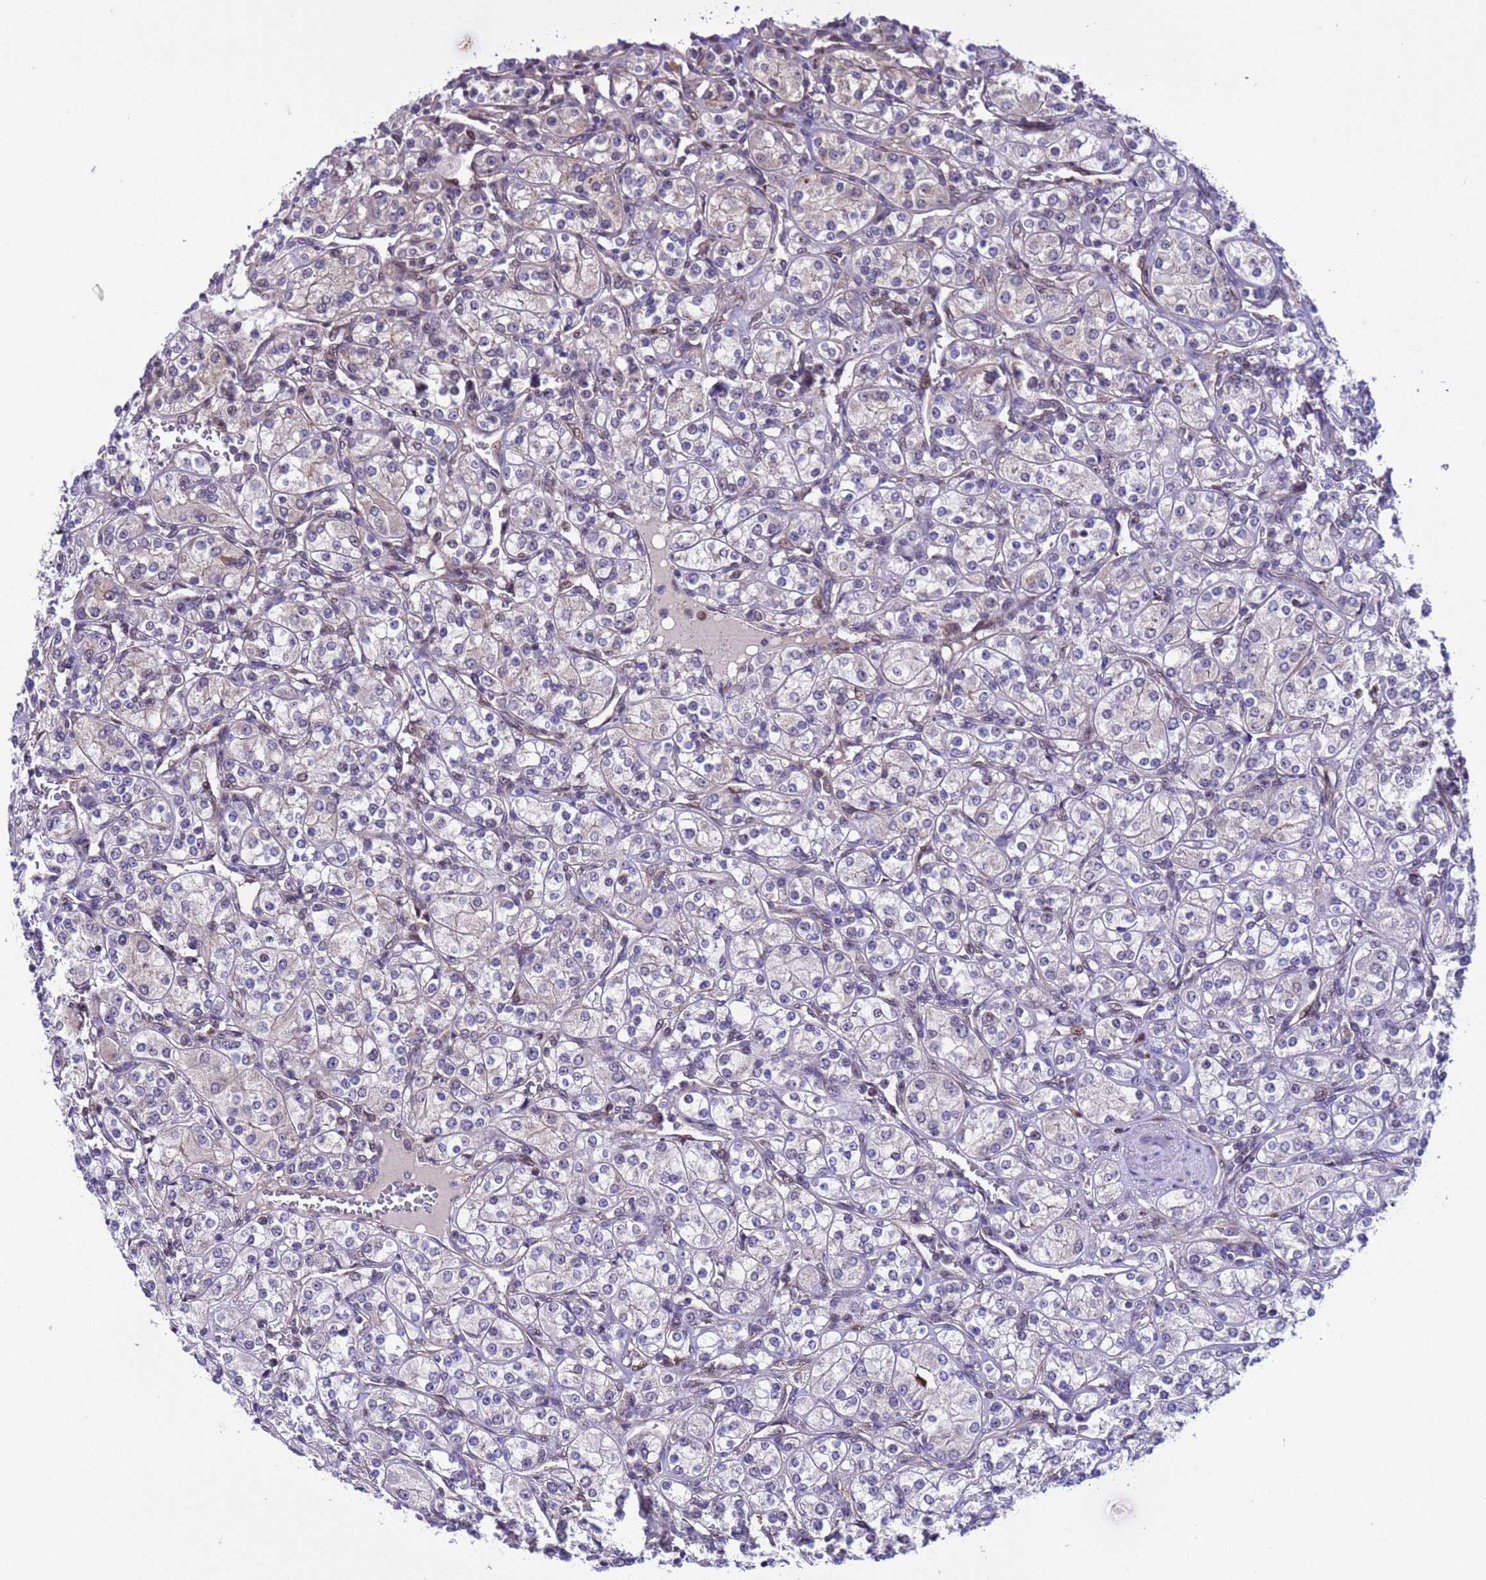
{"staining": {"intensity": "negative", "quantity": "none", "location": "none"}, "tissue": "renal cancer", "cell_type": "Tumor cells", "image_type": "cancer", "snomed": [{"axis": "morphology", "description": "Adenocarcinoma, NOS"}, {"axis": "topography", "description": "Kidney"}], "caption": "Renal adenocarcinoma was stained to show a protein in brown. There is no significant positivity in tumor cells.", "gene": "RASD1", "patient": {"sex": "male", "age": 77}}